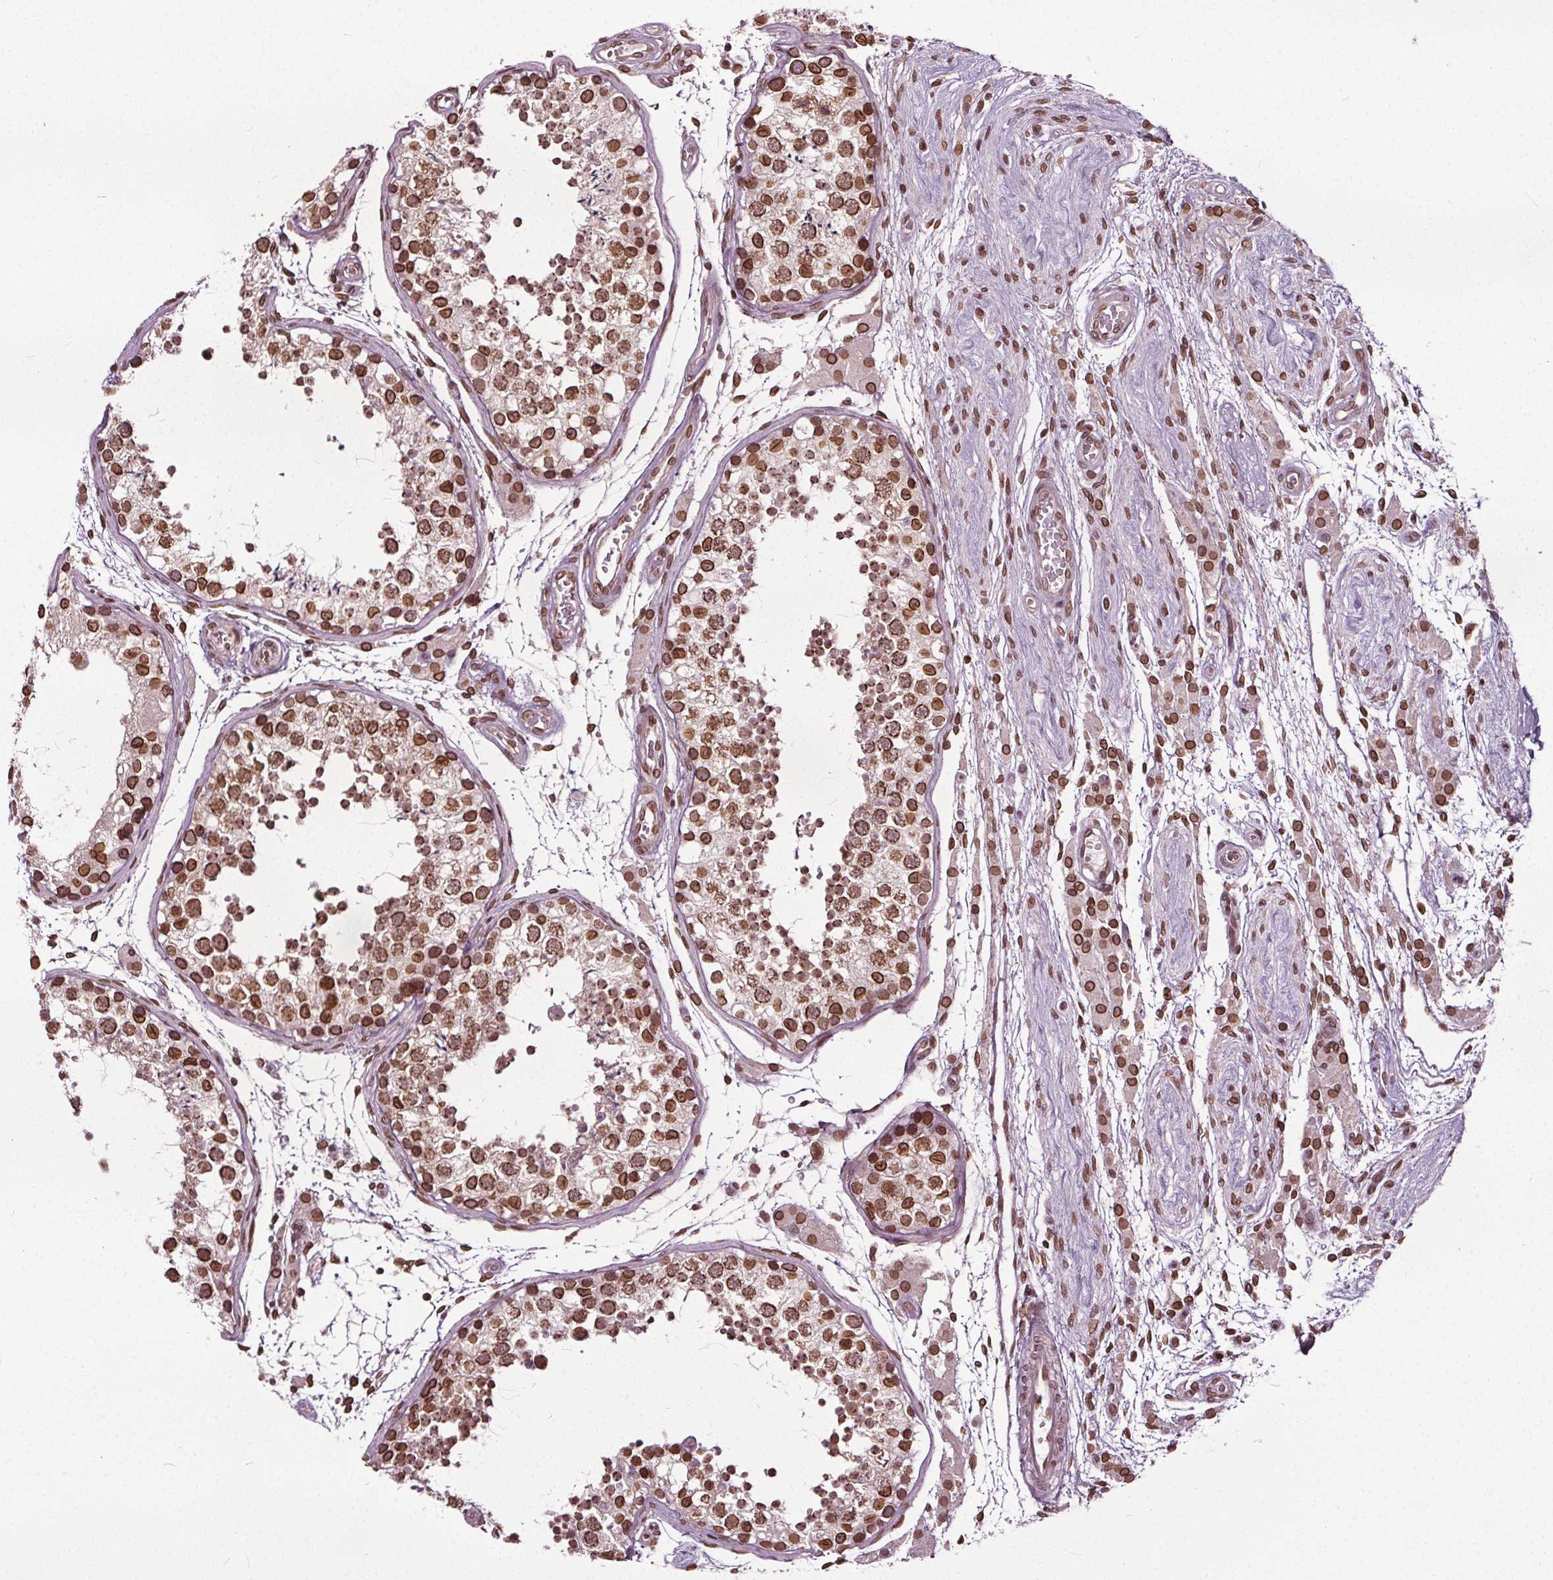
{"staining": {"intensity": "moderate", "quantity": ">75%", "location": "cytoplasmic/membranous,nuclear"}, "tissue": "testis", "cell_type": "Cells in seminiferous ducts", "image_type": "normal", "snomed": [{"axis": "morphology", "description": "Normal tissue, NOS"}, {"axis": "morphology", "description": "Seminoma, NOS"}, {"axis": "topography", "description": "Testis"}], "caption": "An immunohistochemistry (IHC) histopathology image of normal tissue is shown. Protein staining in brown shows moderate cytoplasmic/membranous,nuclear positivity in testis within cells in seminiferous ducts. (DAB = brown stain, brightfield microscopy at high magnification).", "gene": "TTC39C", "patient": {"sex": "male", "age": 29}}